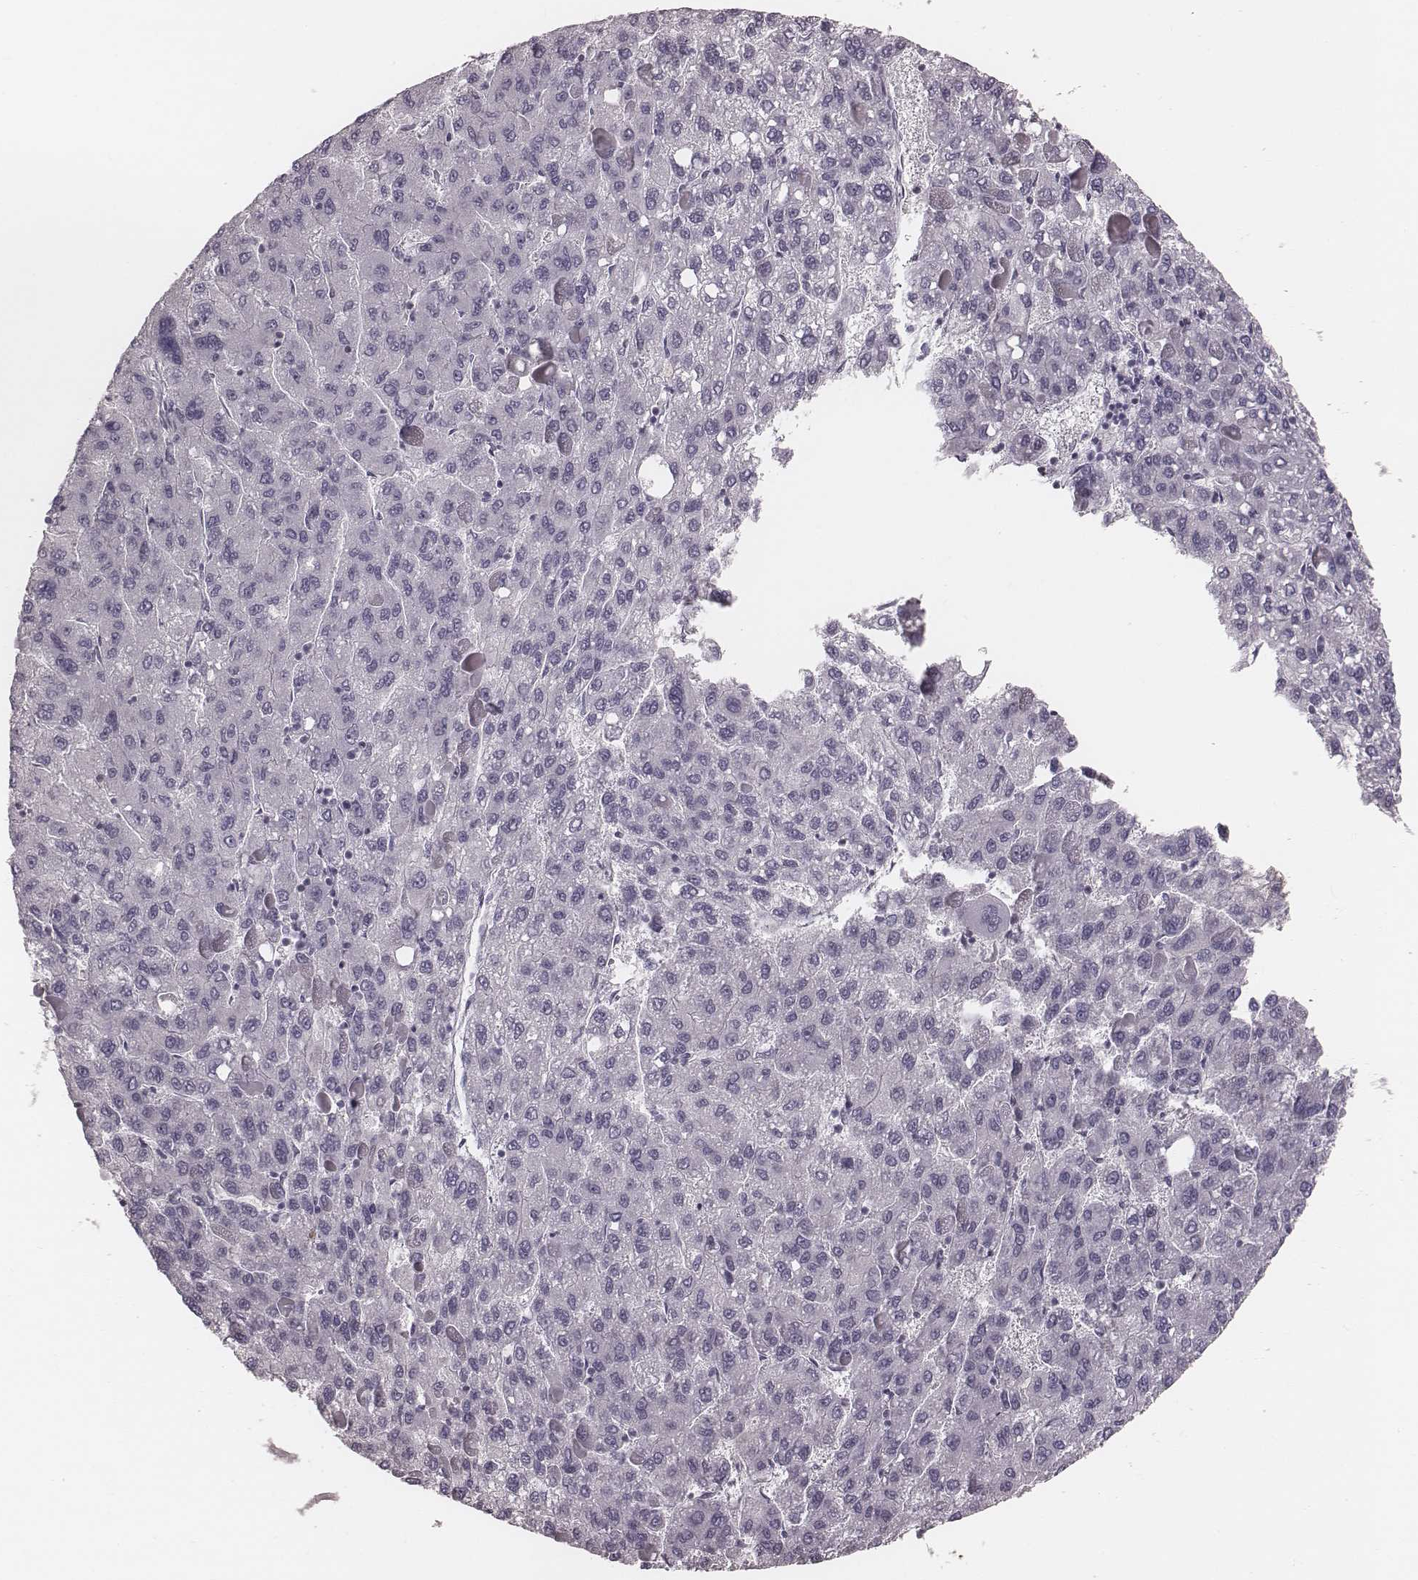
{"staining": {"intensity": "negative", "quantity": "none", "location": "none"}, "tissue": "liver cancer", "cell_type": "Tumor cells", "image_type": "cancer", "snomed": [{"axis": "morphology", "description": "Carcinoma, Hepatocellular, NOS"}, {"axis": "topography", "description": "Liver"}], "caption": "The photomicrograph reveals no significant positivity in tumor cells of liver cancer (hepatocellular carcinoma).", "gene": "S100Z", "patient": {"sex": "female", "age": 82}}